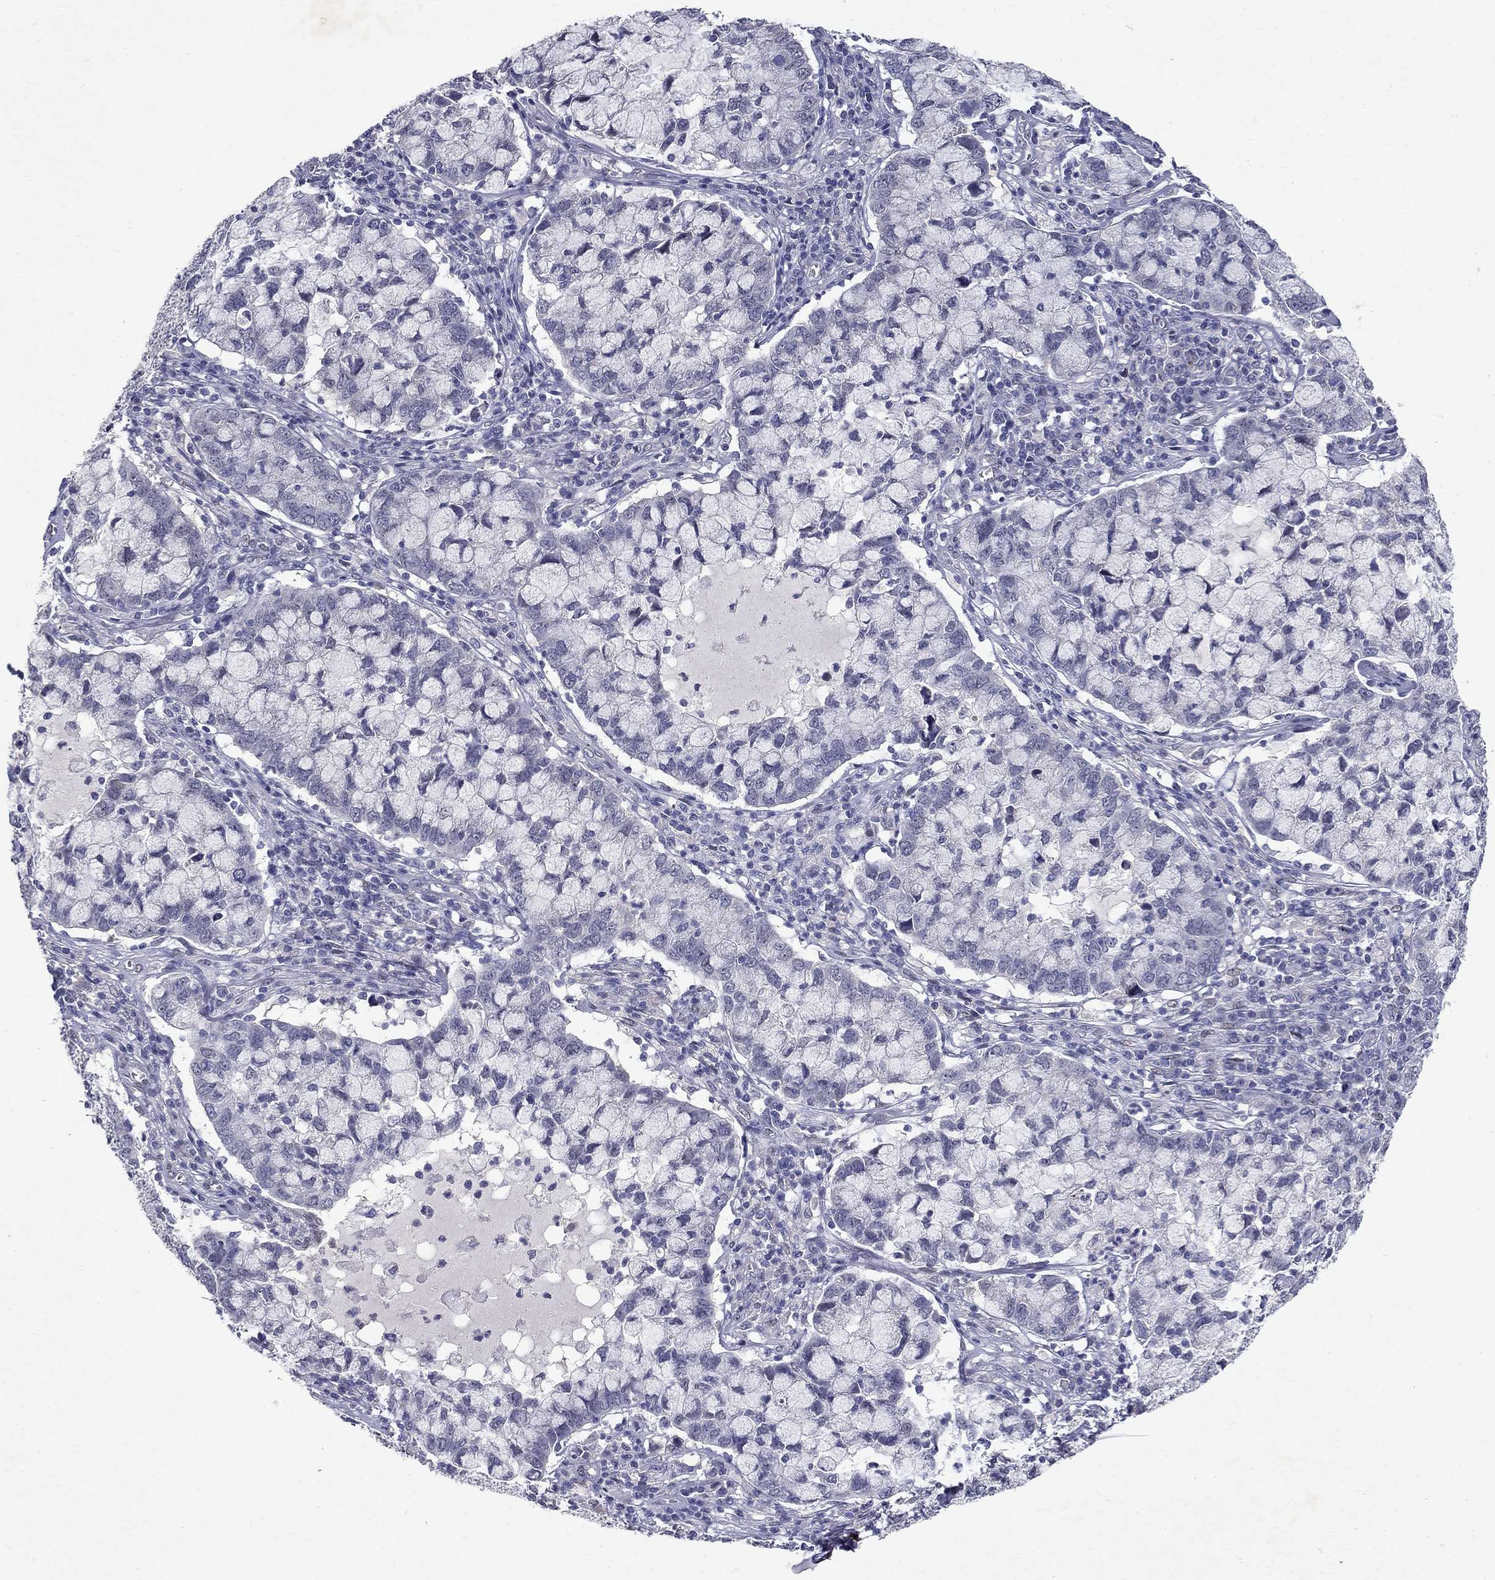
{"staining": {"intensity": "negative", "quantity": "none", "location": "none"}, "tissue": "cervical cancer", "cell_type": "Tumor cells", "image_type": "cancer", "snomed": [{"axis": "morphology", "description": "Adenocarcinoma, NOS"}, {"axis": "topography", "description": "Cervix"}], "caption": "An immunohistochemistry (IHC) photomicrograph of cervical adenocarcinoma is shown. There is no staining in tumor cells of cervical adenocarcinoma. (DAB (3,3'-diaminobenzidine) immunohistochemistry (IHC), high magnification).", "gene": "RBFOX1", "patient": {"sex": "female", "age": 40}}